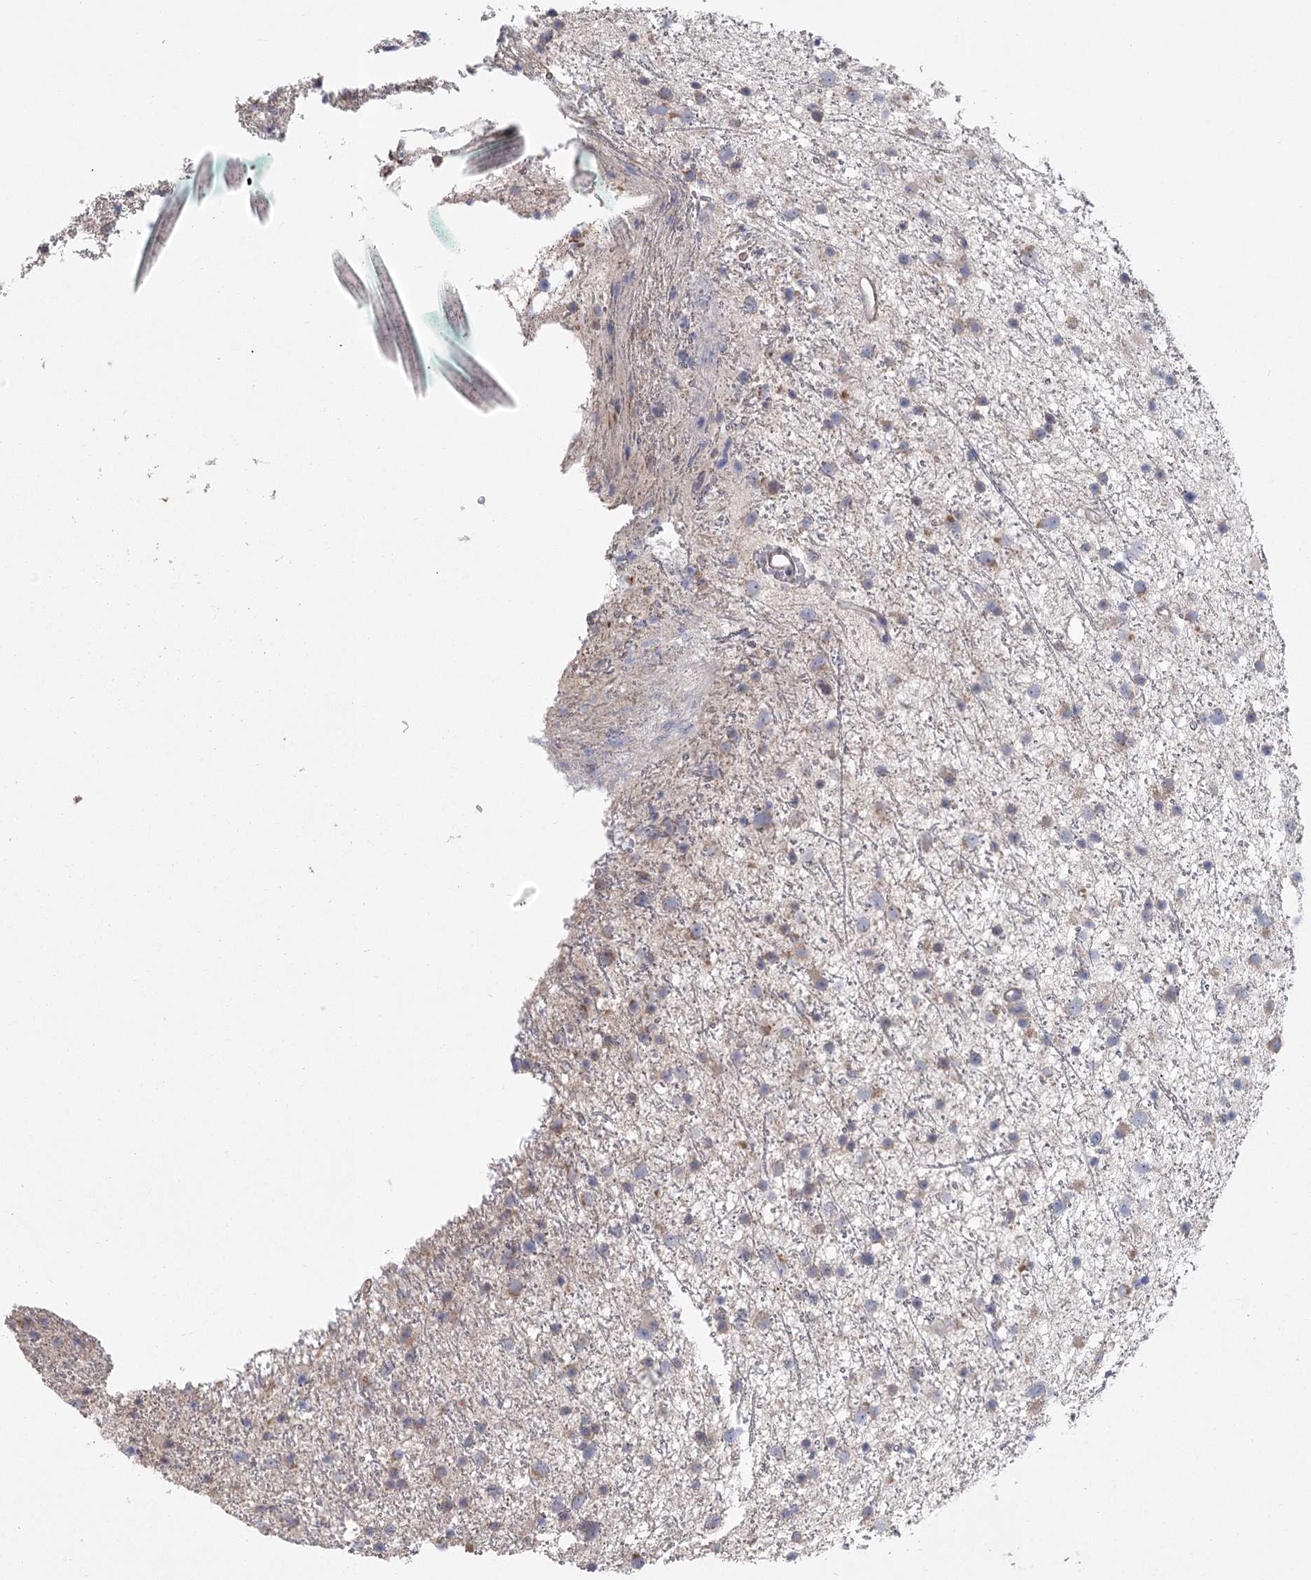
{"staining": {"intensity": "negative", "quantity": "none", "location": "none"}, "tissue": "glioma", "cell_type": "Tumor cells", "image_type": "cancer", "snomed": [{"axis": "morphology", "description": "Glioma, malignant, Low grade"}, {"axis": "topography", "description": "Cerebral cortex"}], "caption": "Glioma was stained to show a protein in brown. There is no significant positivity in tumor cells. The staining was performed using DAB to visualize the protein expression in brown, while the nuclei were stained in blue with hematoxylin (Magnification: 20x).", "gene": "CNTLN", "patient": {"sex": "female", "age": 39}}